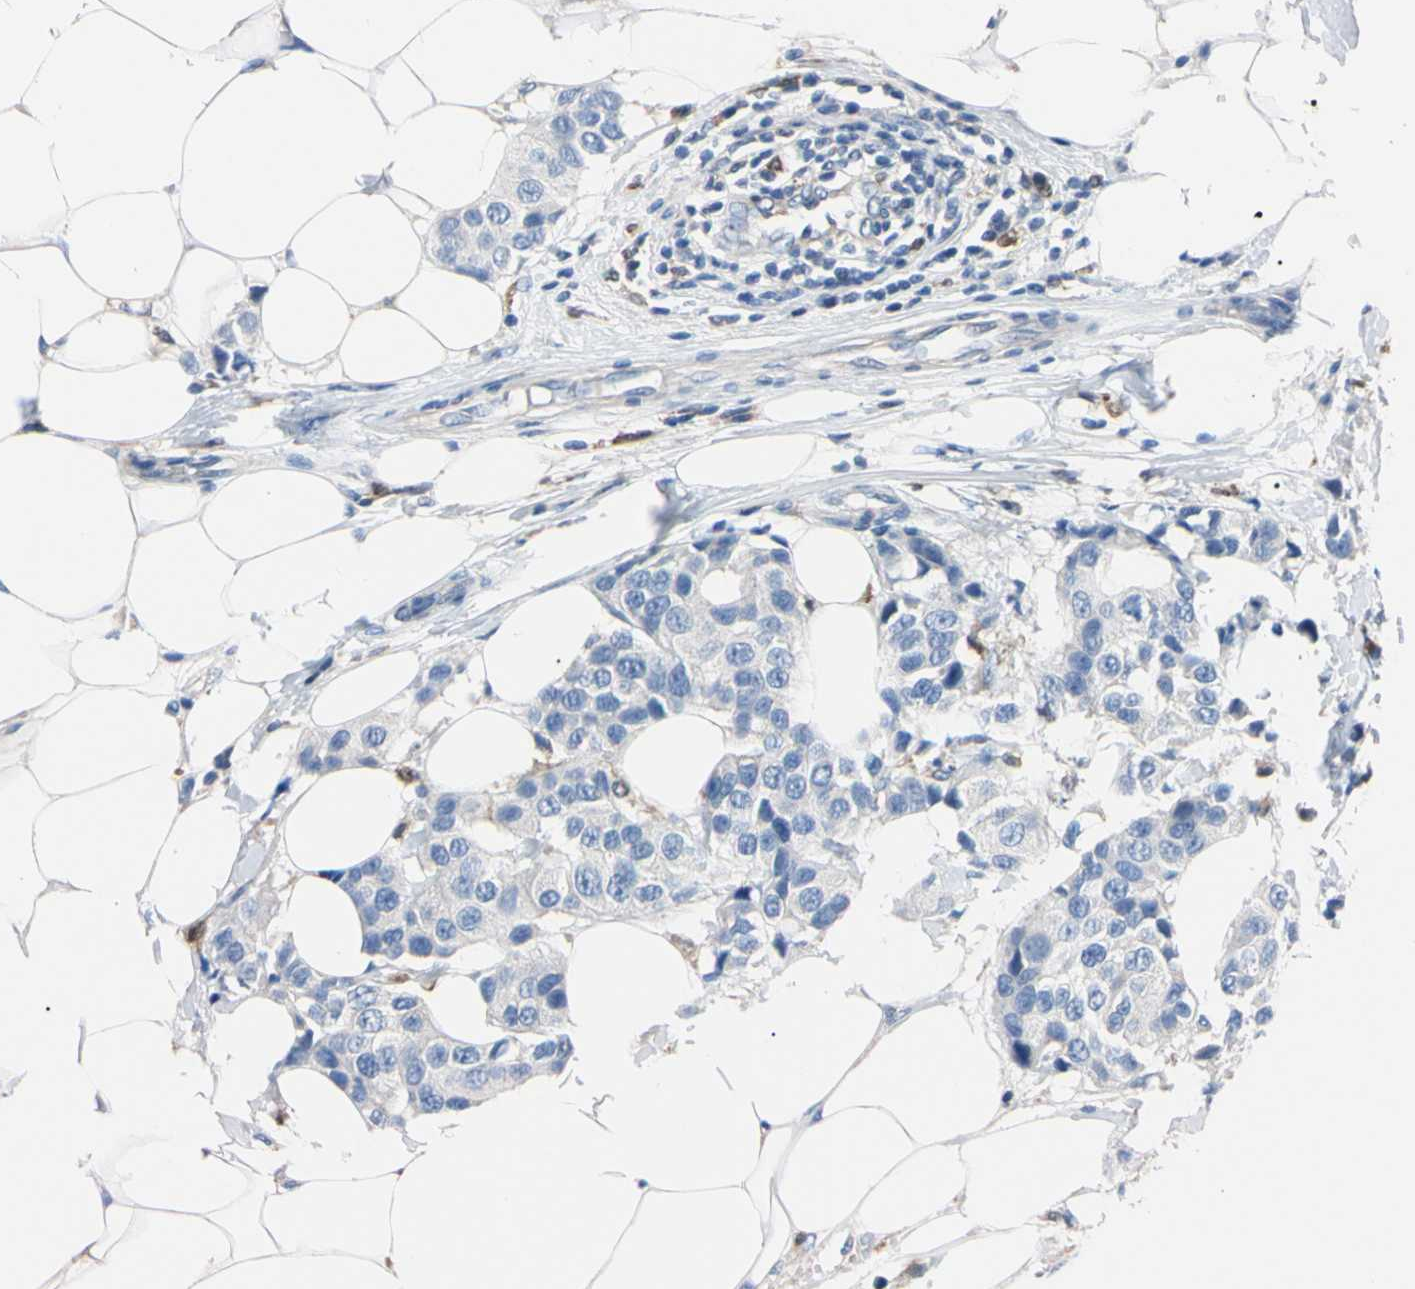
{"staining": {"intensity": "negative", "quantity": "none", "location": "none"}, "tissue": "breast cancer", "cell_type": "Tumor cells", "image_type": "cancer", "snomed": [{"axis": "morphology", "description": "Normal tissue, NOS"}, {"axis": "morphology", "description": "Duct carcinoma"}, {"axis": "topography", "description": "Breast"}], "caption": "Tumor cells show no significant protein staining in intraductal carcinoma (breast).", "gene": "NCF4", "patient": {"sex": "female", "age": 39}}